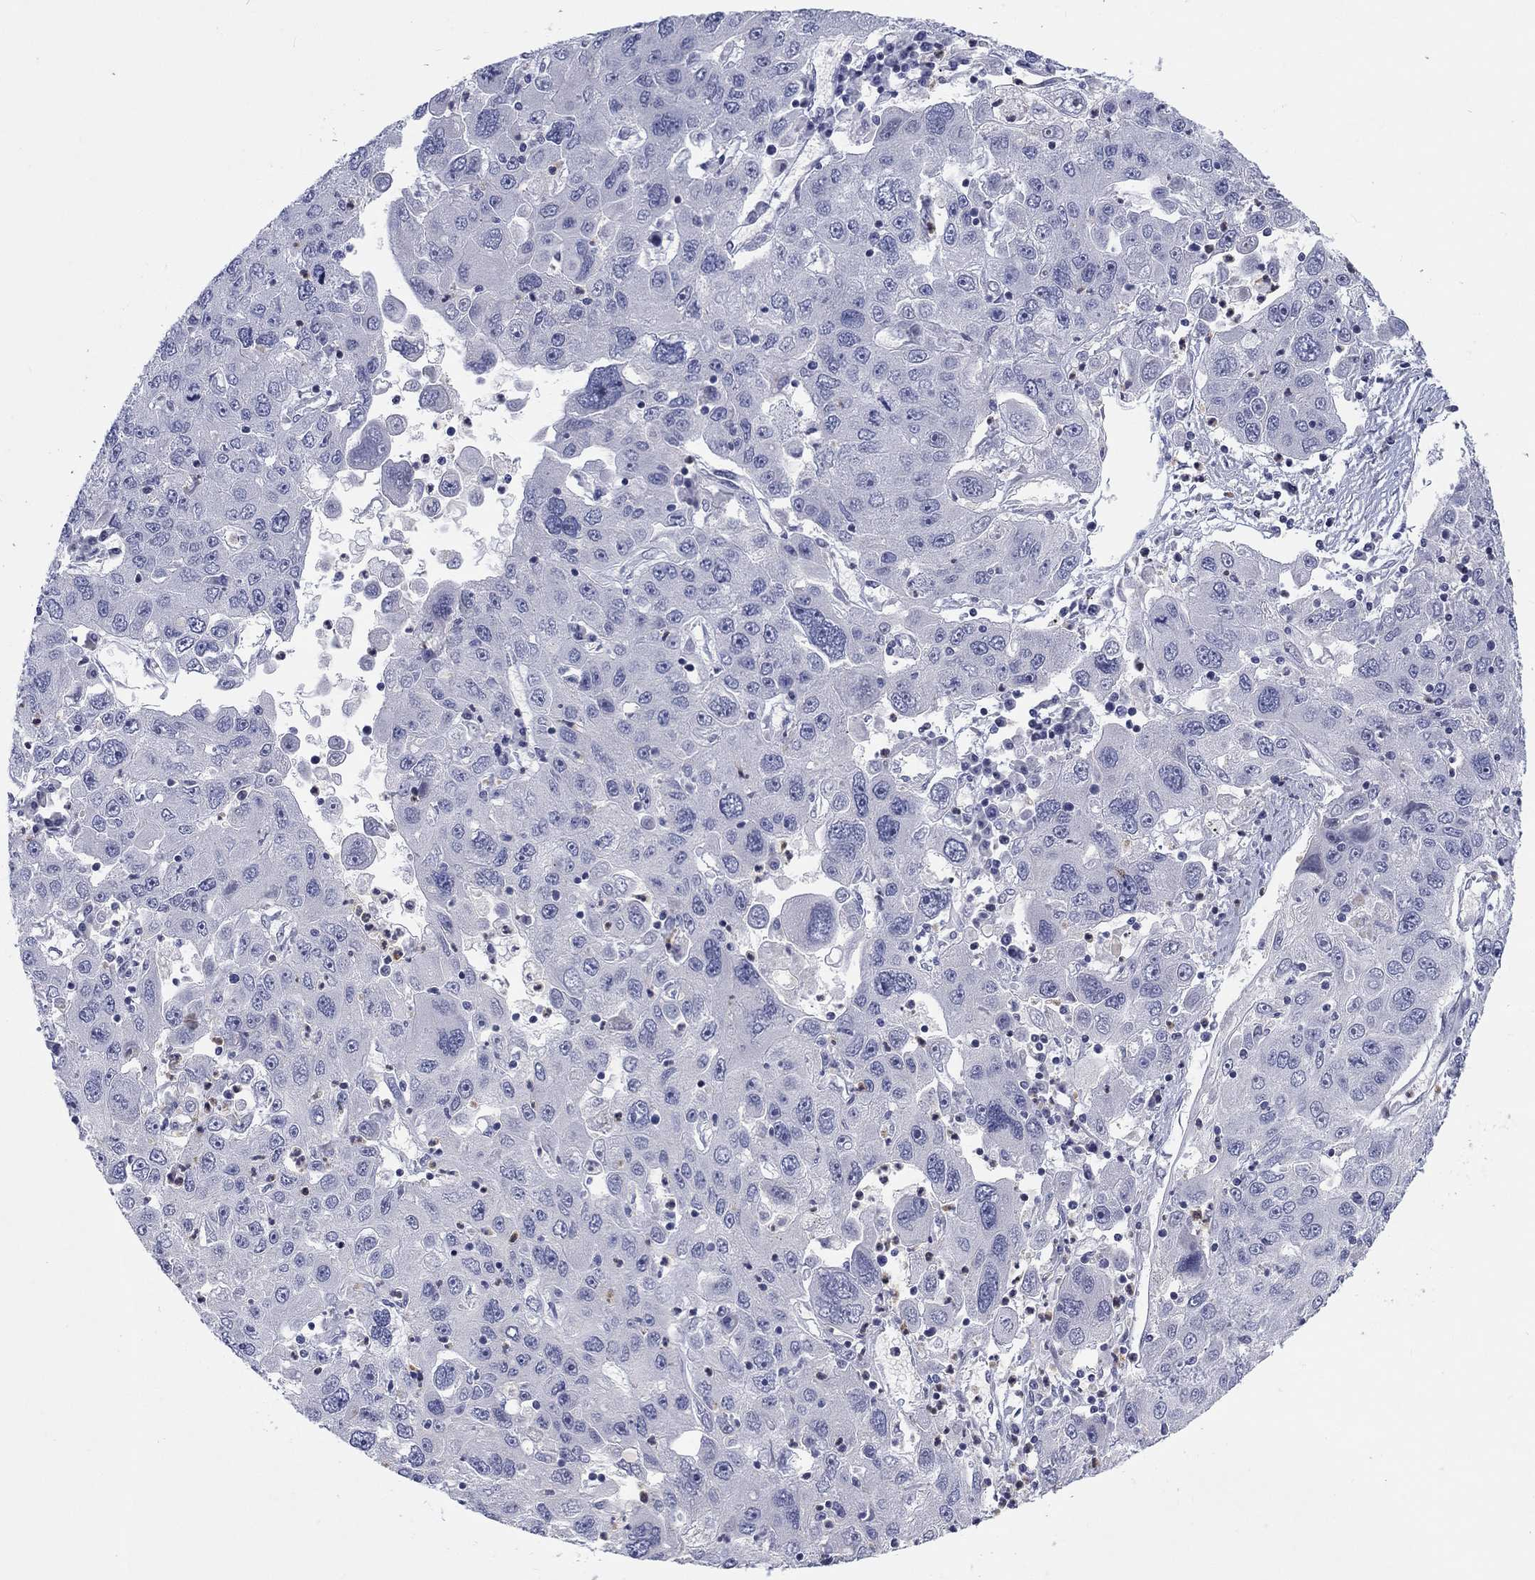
{"staining": {"intensity": "negative", "quantity": "none", "location": "none"}, "tissue": "stomach cancer", "cell_type": "Tumor cells", "image_type": "cancer", "snomed": [{"axis": "morphology", "description": "Adenocarcinoma, NOS"}, {"axis": "topography", "description": "Stomach"}], "caption": "Immunohistochemical staining of adenocarcinoma (stomach) demonstrates no significant expression in tumor cells. (Brightfield microscopy of DAB IHC at high magnification).", "gene": "ARHGAP36", "patient": {"sex": "male", "age": 56}}